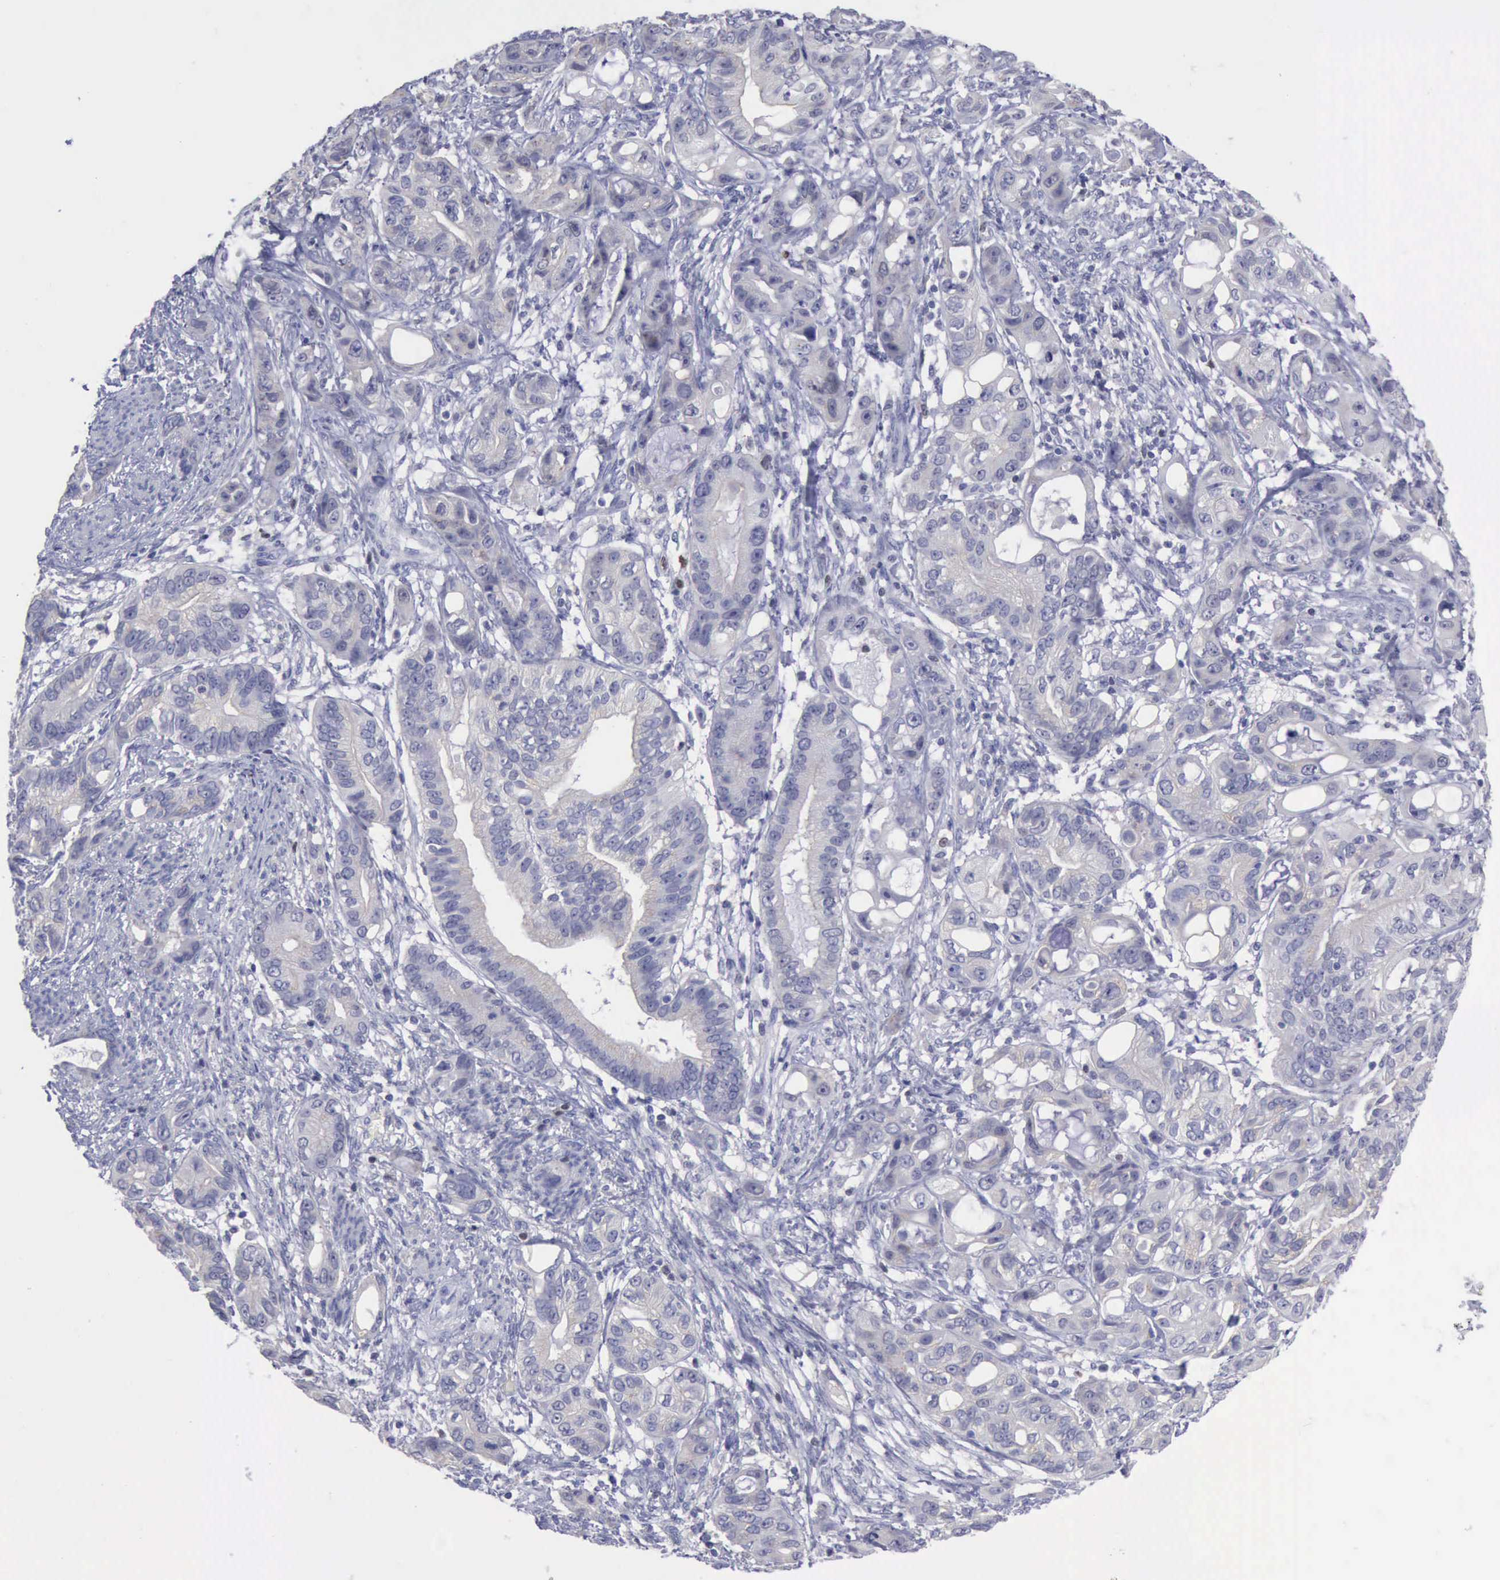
{"staining": {"intensity": "negative", "quantity": "none", "location": "none"}, "tissue": "stomach cancer", "cell_type": "Tumor cells", "image_type": "cancer", "snomed": [{"axis": "morphology", "description": "Adenocarcinoma, NOS"}, {"axis": "topography", "description": "Stomach, upper"}], "caption": "Immunohistochemical staining of human stomach cancer (adenocarcinoma) reveals no significant positivity in tumor cells.", "gene": "SATB2", "patient": {"sex": "male", "age": 47}}